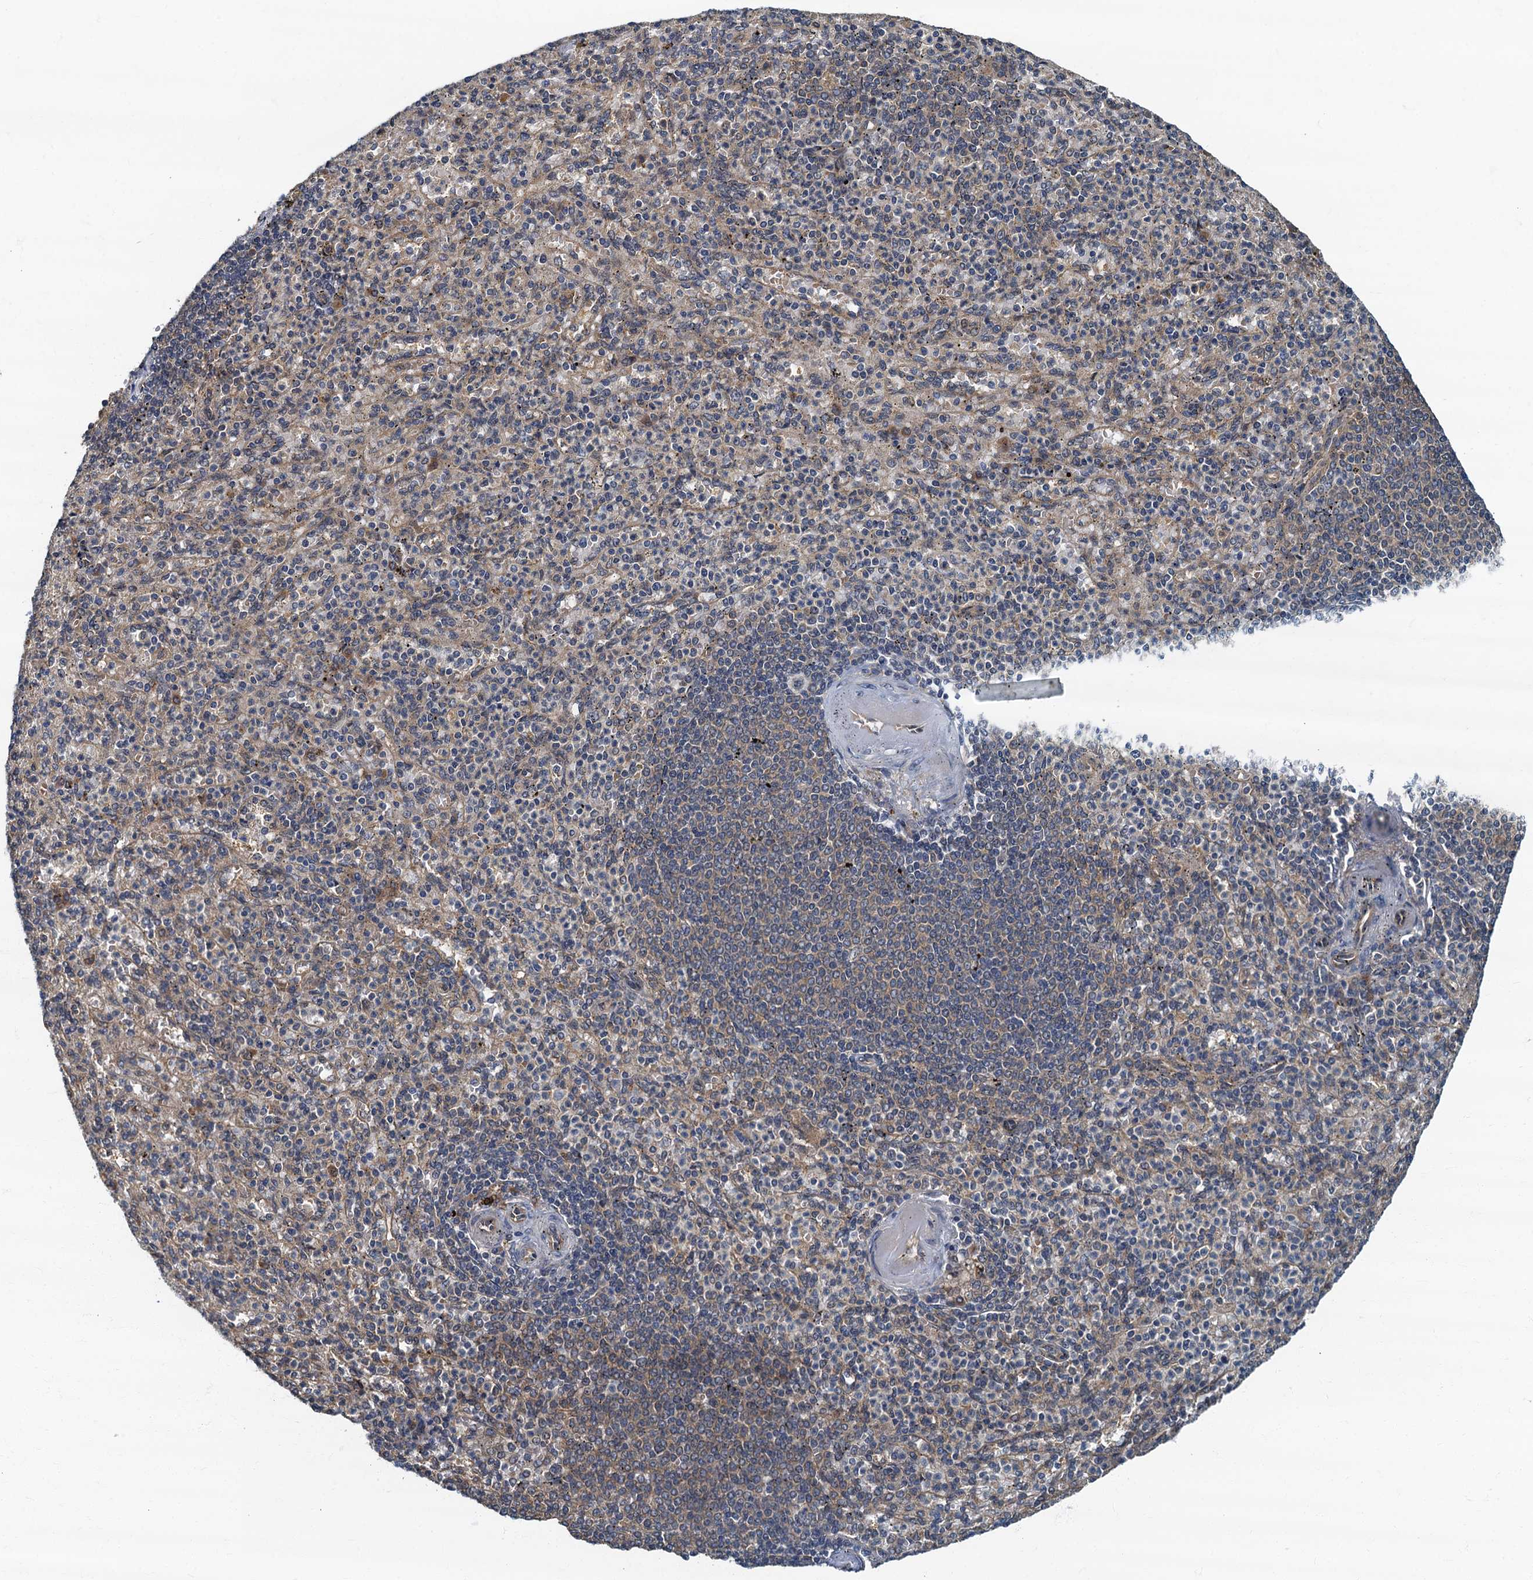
{"staining": {"intensity": "negative", "quantity": "none", "location": "none"}, "tissue": "spleen", "cell_type": "Cells in red pulp", "image_type": "normal", "snomed": [{"axis": "morphology", "description": "Normal tissue, NOS"}, {"axis": "topography", "description": "Spleen"}], "caption": "DAB (3,3'-diaminobenzidine) immunohistochemical staining of unremarkable human spleen reveals no significant expression in cells in red pulp.", "gene": "TBCK", "patient": {"sex": "female", "age": 74}}